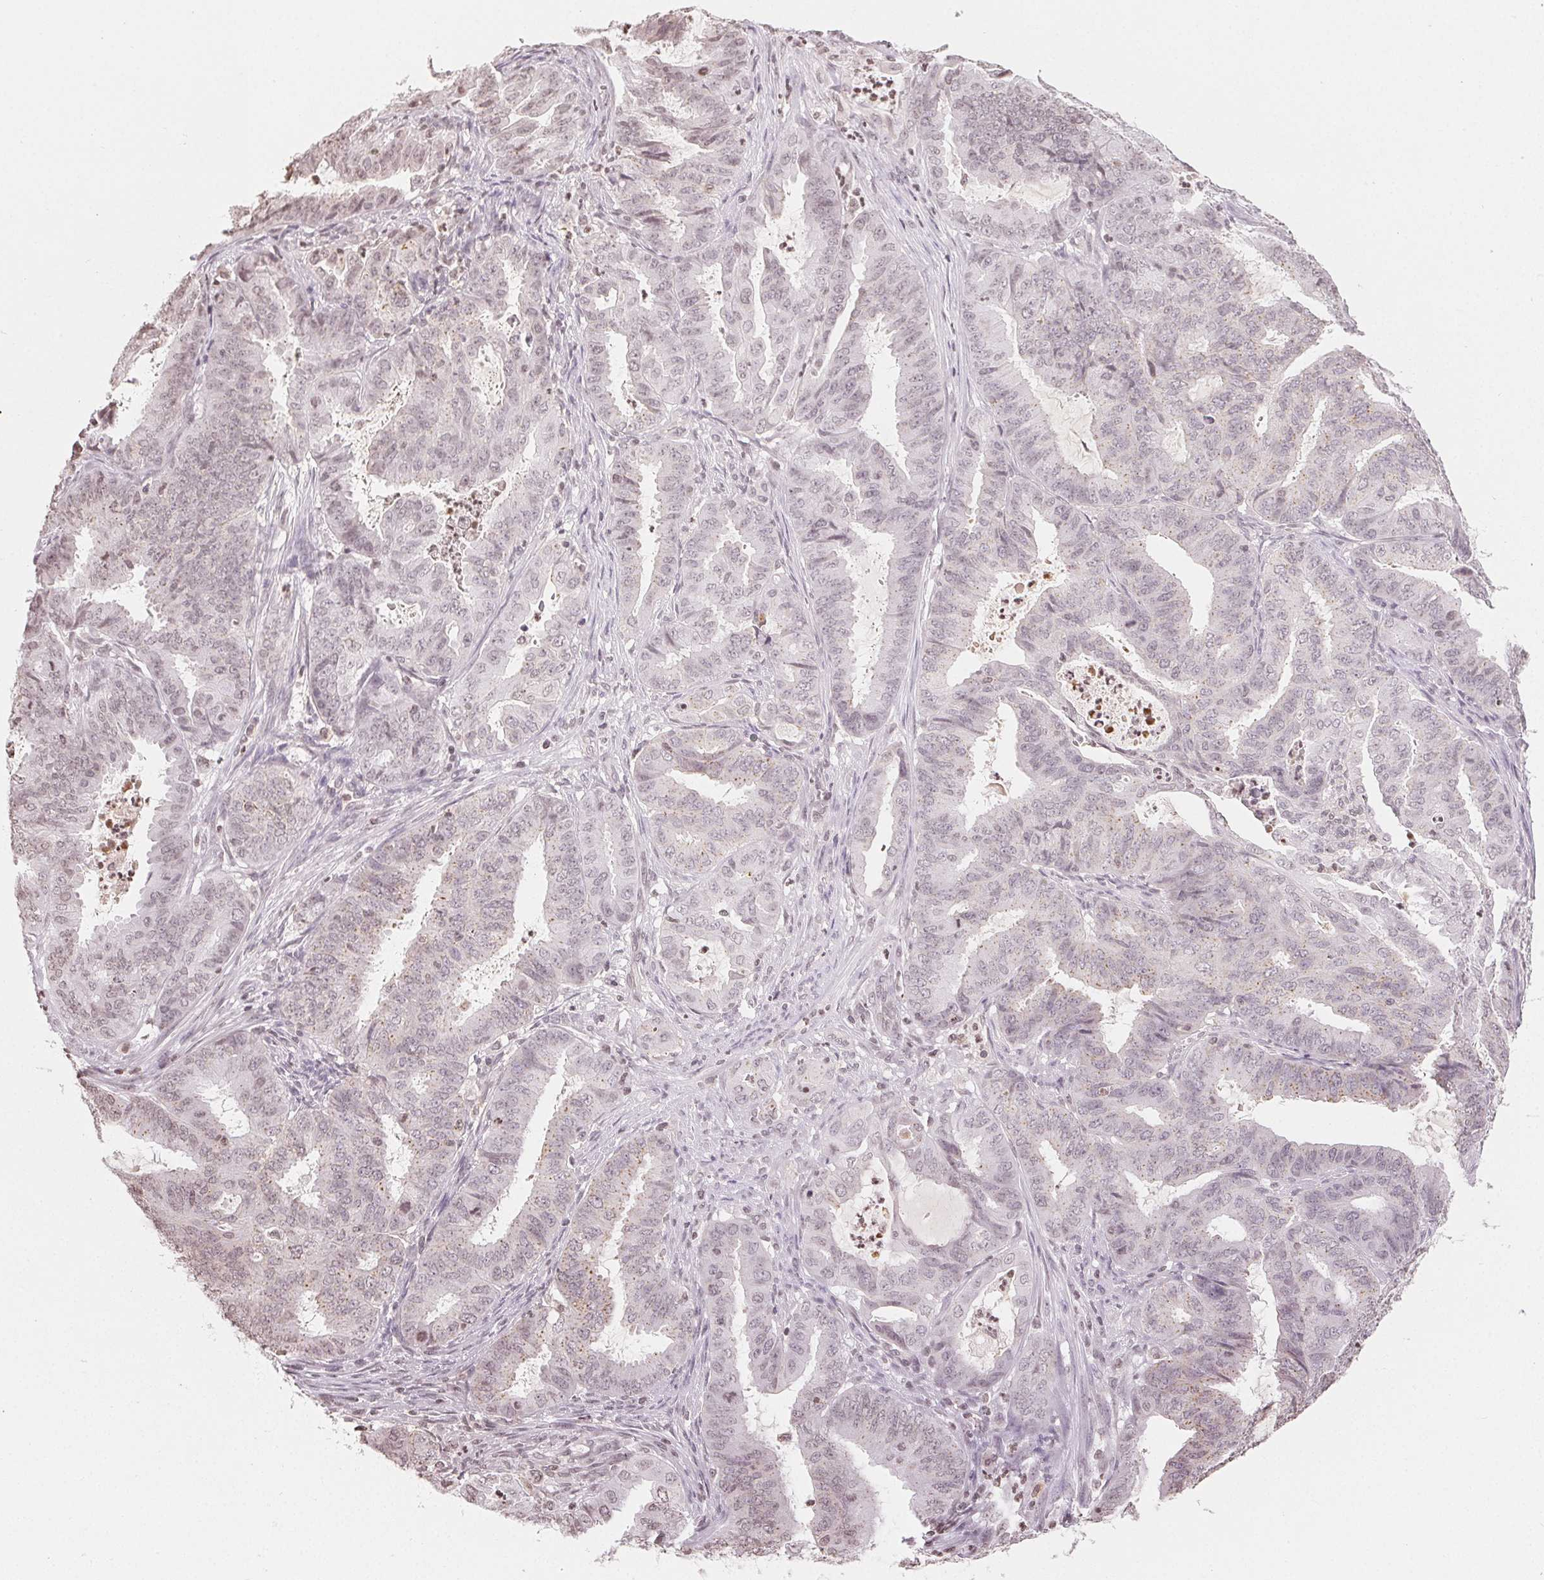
{"staining": {"intensity": "weak", "quantity": "<25%", "location": "cytoplasmic/membranous,nuclear"}, "tissue": "endometrial cancer", "cell_type": "Tumor cells", "image_type": "cancer", "snomed": [{"axis": "morphology", "description": "Adenocarcinoma, NOS"}, {"axis": "topography", "description": "Endometrium"}], "caption": "This is an IHC image of human adenocarcinoma (endometrial). There is no expression in tumor cells.", "gene": "TBP", "patient": {"sex": "female", "age": 51}}